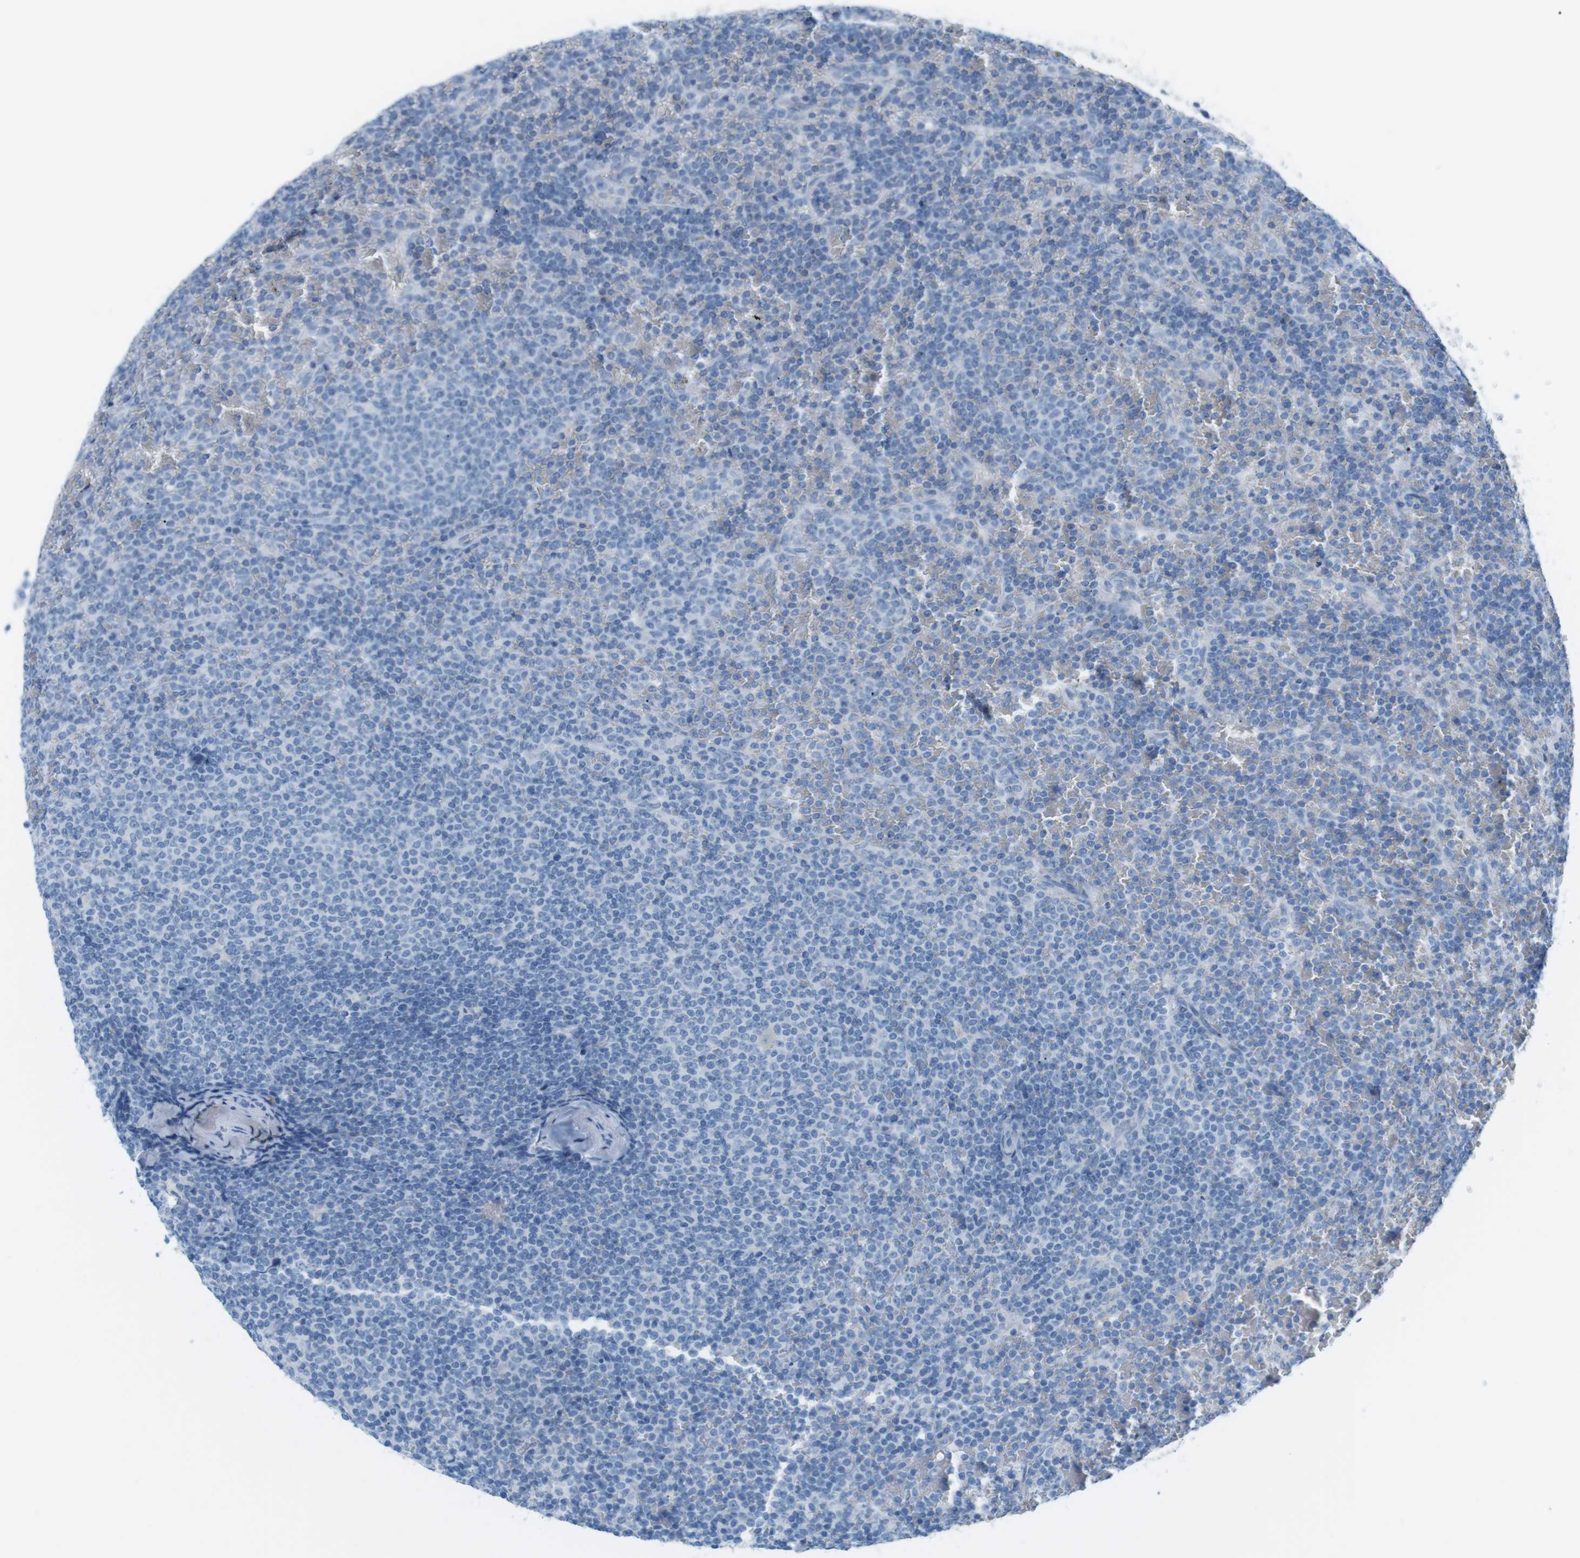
{"staining": {"intensity": "negative", "quantity": "none", "location": "none"}, "tissue": "lymphoma", "cell_type": "Tumor cells", "image_type": "cancer", "snomed": [{"axis": "morphology", "description": "Malignant lymphoma, non-Hodgkin's type, Low grade"}, {"axis": "topography", "description": "Spleen"}], "caption": "DAB (3,3'-diaminobenzidine) immunohistochemical staining of human lymphoma reveals no significant staining in tumor cells. (Brightfield microscopy of DAB (3,3'-diaminobenzidine) immunohistochemistry at high magnification).", "gene": "AZGP1", "patient": {"sex": "female", "age": 77}}